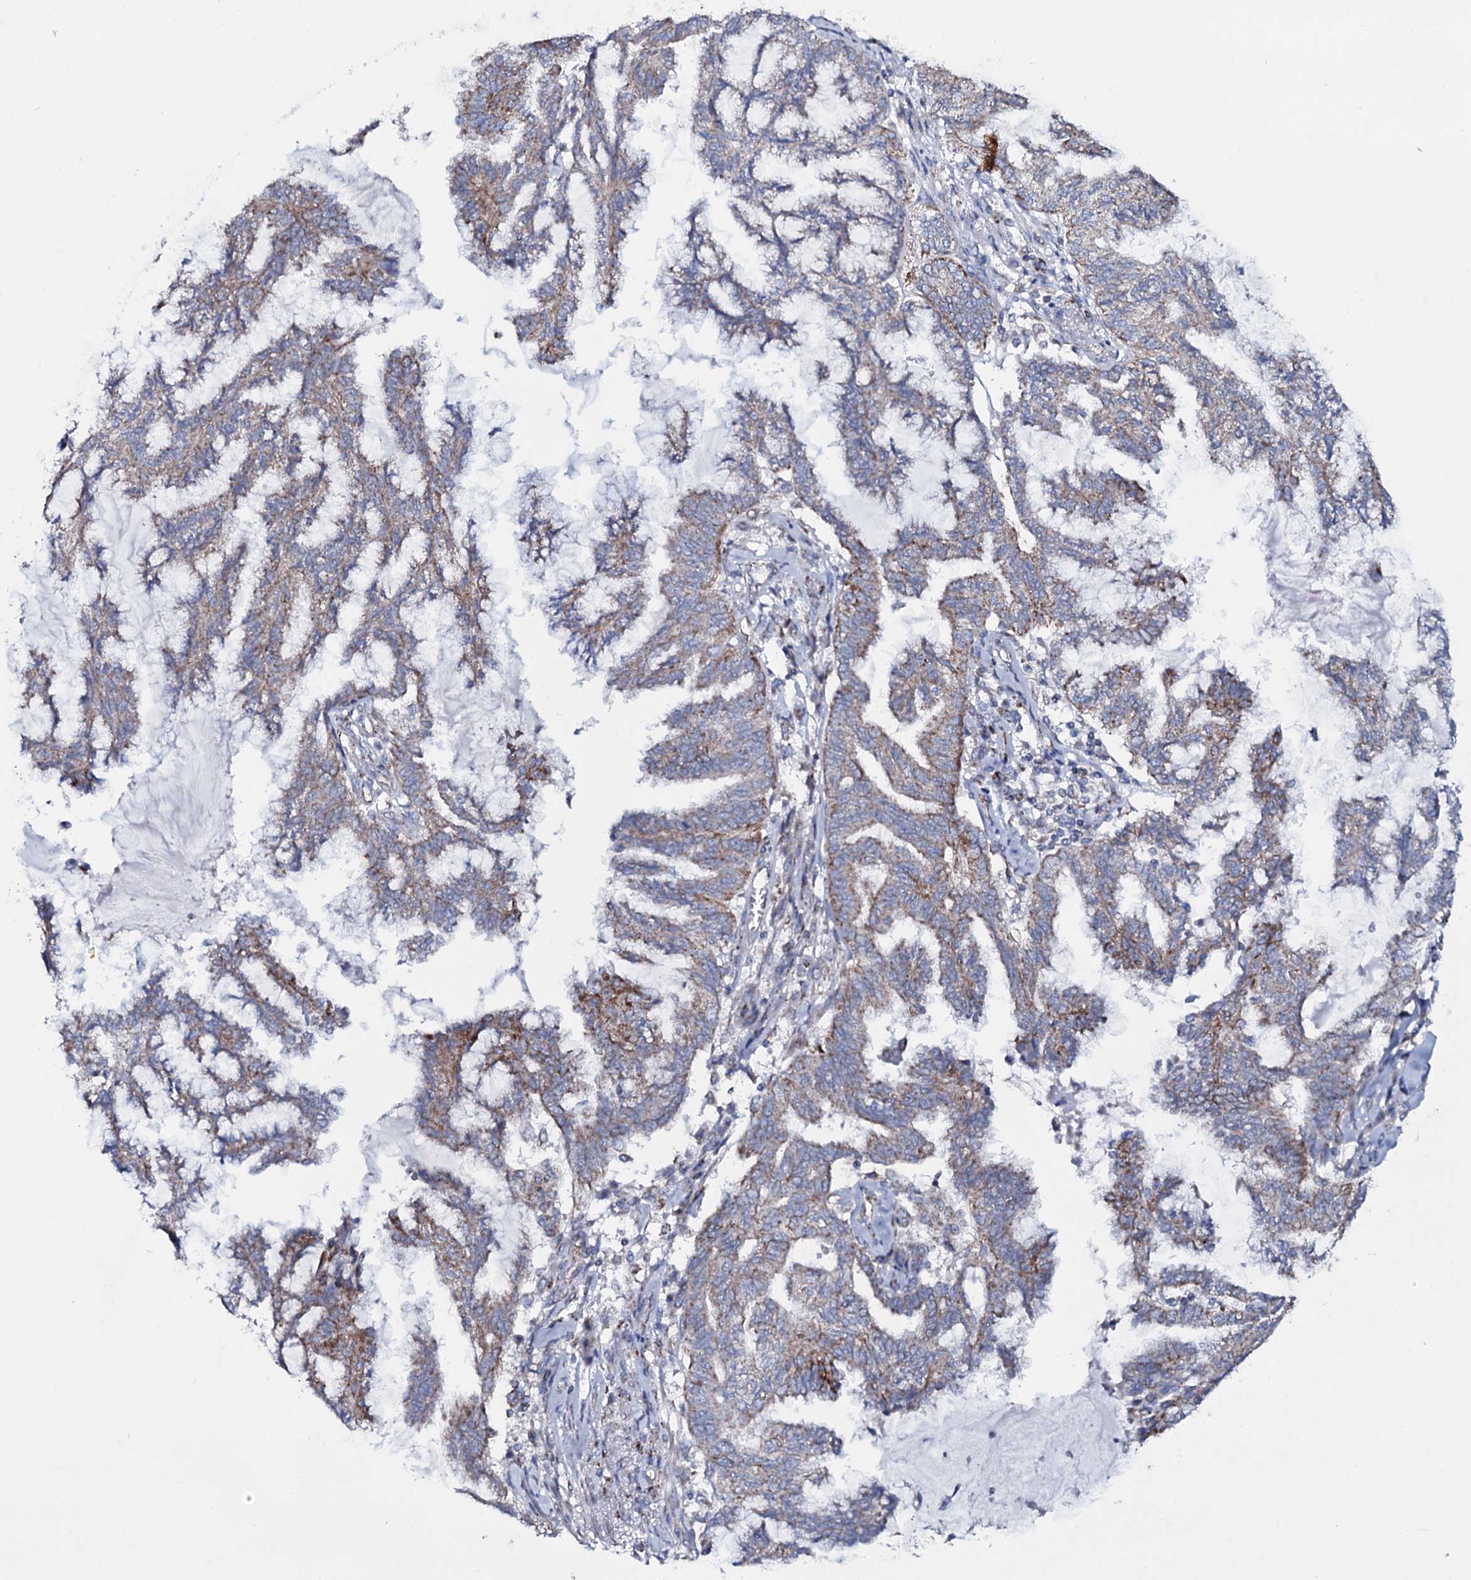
{"staining": {"intensity": "moderate", "quantity": ">75%", "location": "cytoplasmic/membranous"}, "tissue": "endometrial cancer", "cell_type": "Tumor cells", "image_type": "cancer", "snomed": [{"axis": "morphology", "description": "Adenocarcinoma, NOS"}, {"axis": "topography", "description": "Endometrium"}], "caption": "A high-resolution micrograph shows immunohistochemistry staining of endometrial cancer (adenocarcinoma), which reveals moderate cytoplasmic/membranous expression in about >75% of tumor cells. Nuclei are stained in blue.", "gene": "MRPS35", "patient": {"sex": "female", "age": 86}}